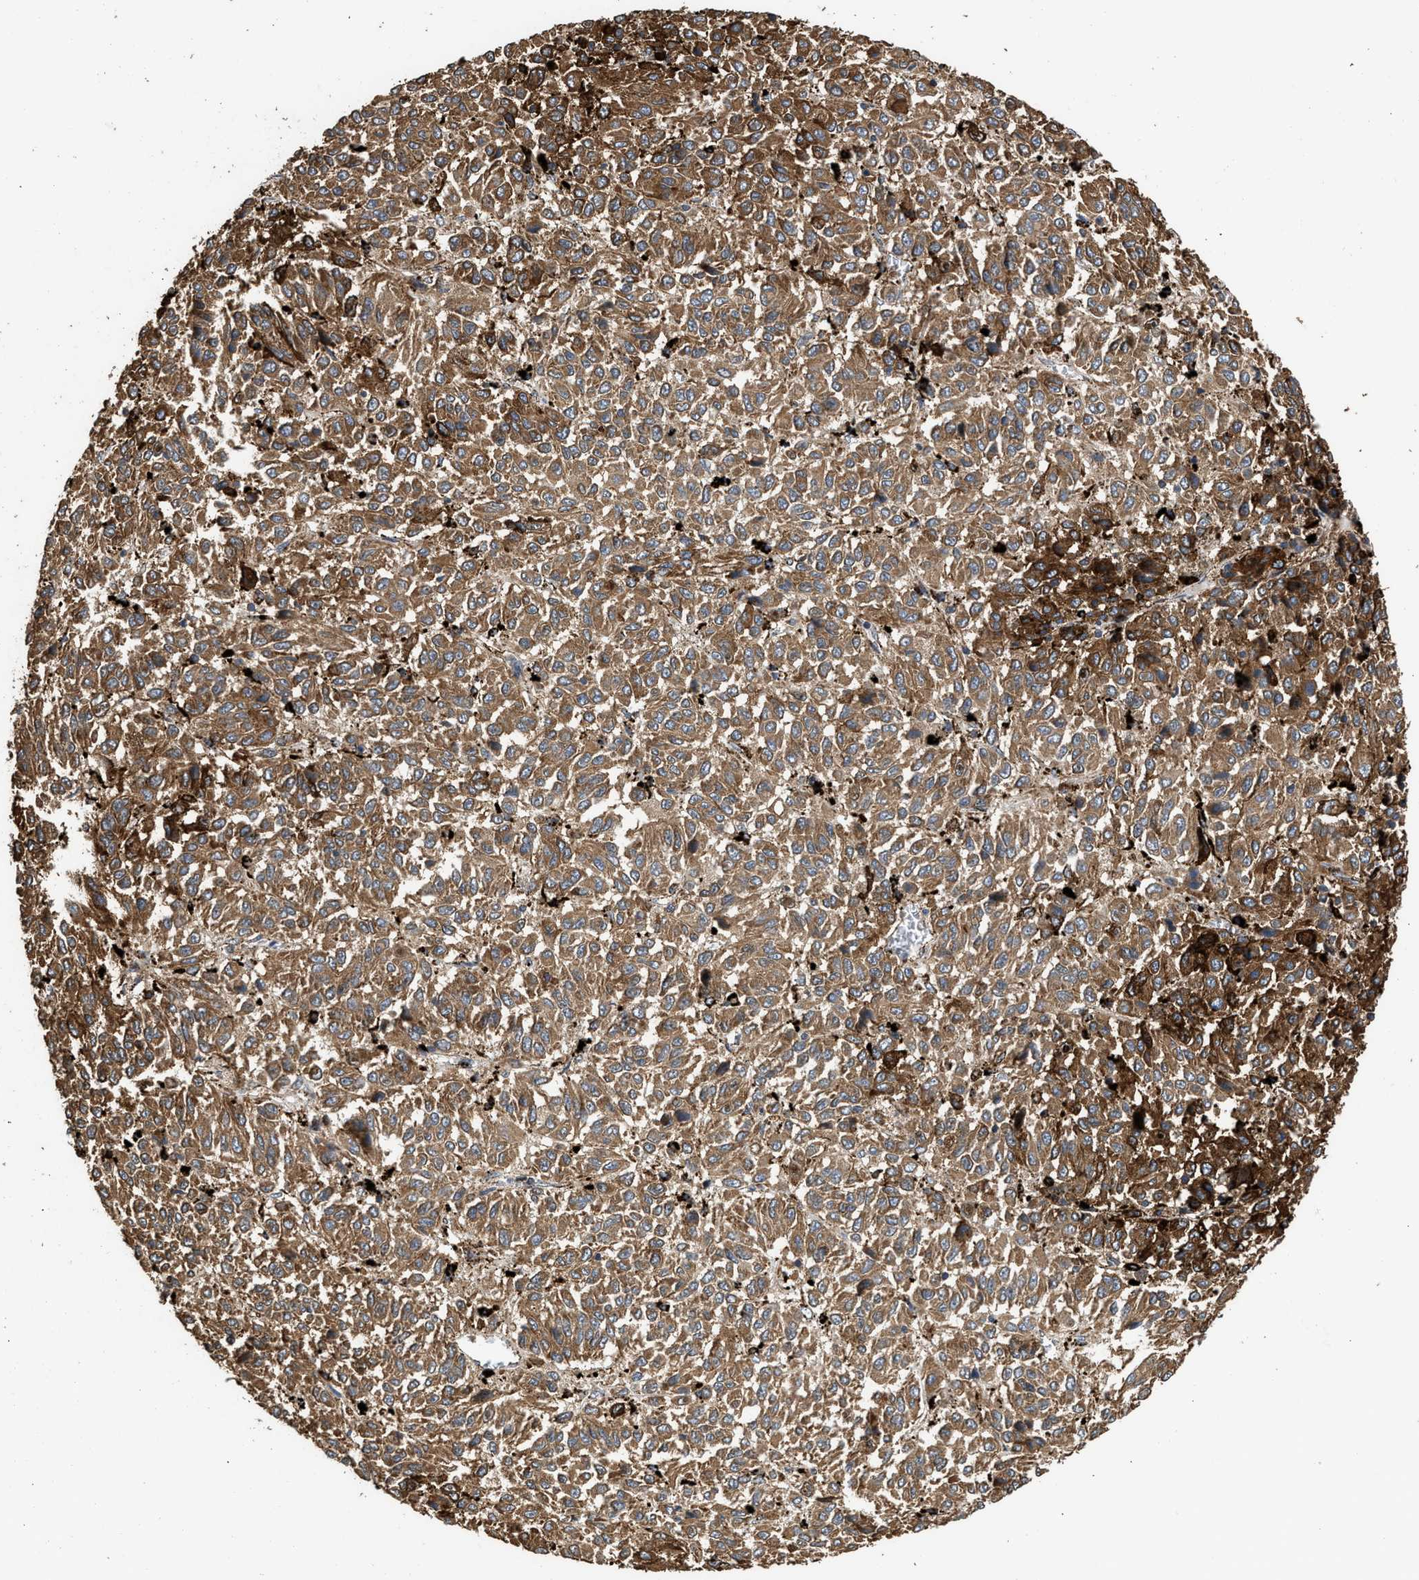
{"staining": {"intensity": "moderate", "quantity": ">75%", "location": "cytoplasmic/membranous"}, "tissue": "melanoma", "cell_type": "Tumor cells", "image_type": "cancer", "snomed": [{"axis": "morphology", "description": "Malignant melanoma, Metastatic site"}, {"axis": "topography", "description": "Lung"}], "caption": "Tumor cells show medium levels of moderate cytoplasmic/membranous positivity in about >75% of cells in human malignant melanoma (metastatic site).", "gene": "CTSV", "patient": {"sex": "male", "age": 64}}